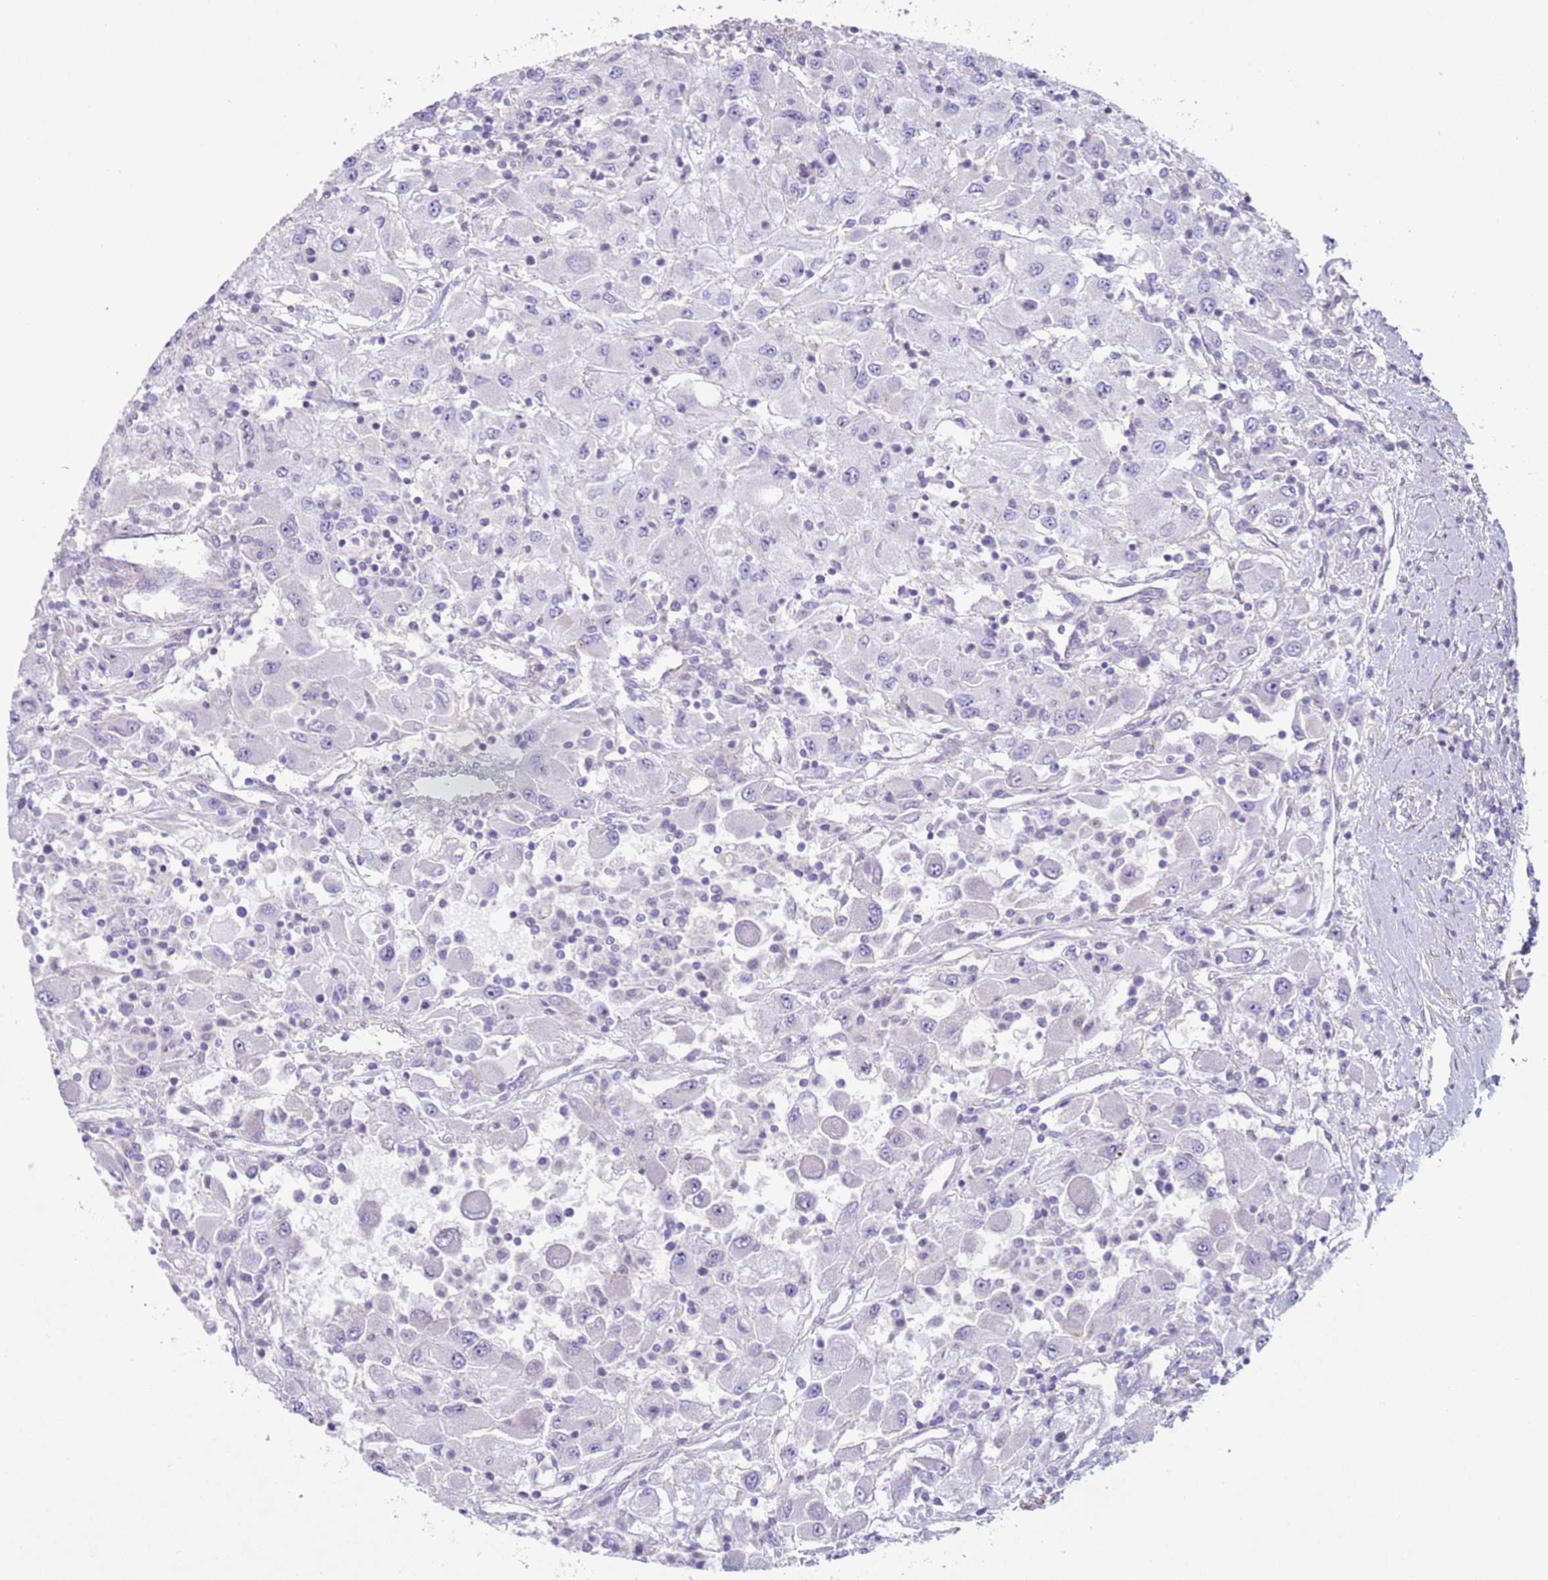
{"staining": {"intensity": "negative", "quantity": "none", "location": "none"}, "tissue": "renal cancer", "cell_type": "Tumor cells", "image_type": "cancer", "snomed": [{"axis": "morphology", "description": "Adenocarcinoma, NOS"}, {"axis": "topography", "description": "Kidney"}], "caption": "A high-resolution micrograph shows immunohistochemistry (IHC) staining of adenocarcinoma (renal), which shows no significant expression in tumor cells.", "gene": "HEATR1", "patient": {"sex": "female", "age": 67}}